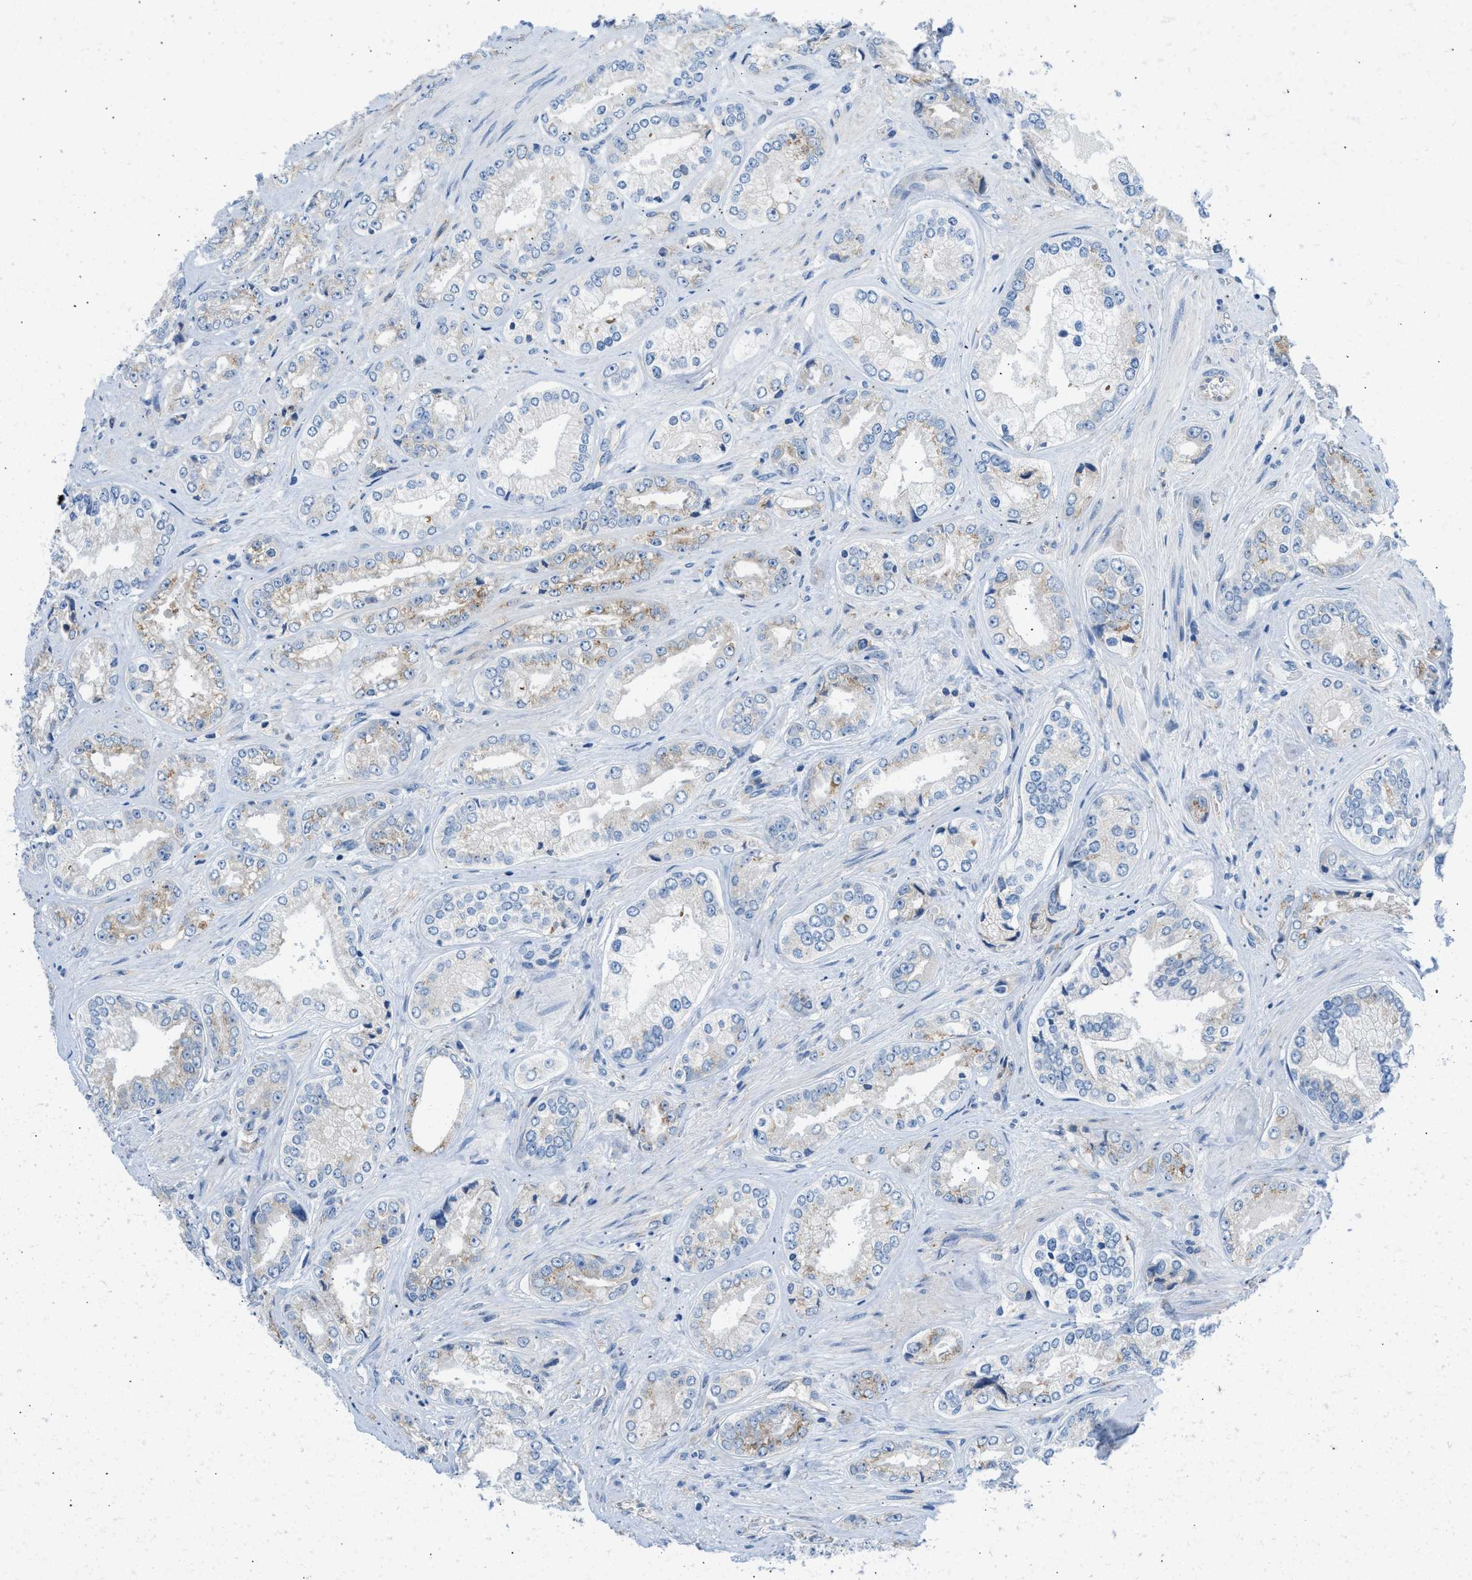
{"staining": {"intensity": "moderate", "quantity": "<25%", "location": "cytoplasmic/membranous"}, "tissue": "prostate cancer", "cell_type": "Tumor cells", "image_type": "cancer", "snomed": [{"axis": "morphology", "description": "Adenocarcinoma, High grade"}, {"axis": "topography", "description": "Prostate"}], "caption": "Prostate adenocarcinoma (high-grade) was stained to show a protein in brown. There is low levels of moderate cytoplasmic/membranous positivity in about <25% of tumor cells.", "gene": "BNC2", "patient": {"sex": "male", "age": 61}}